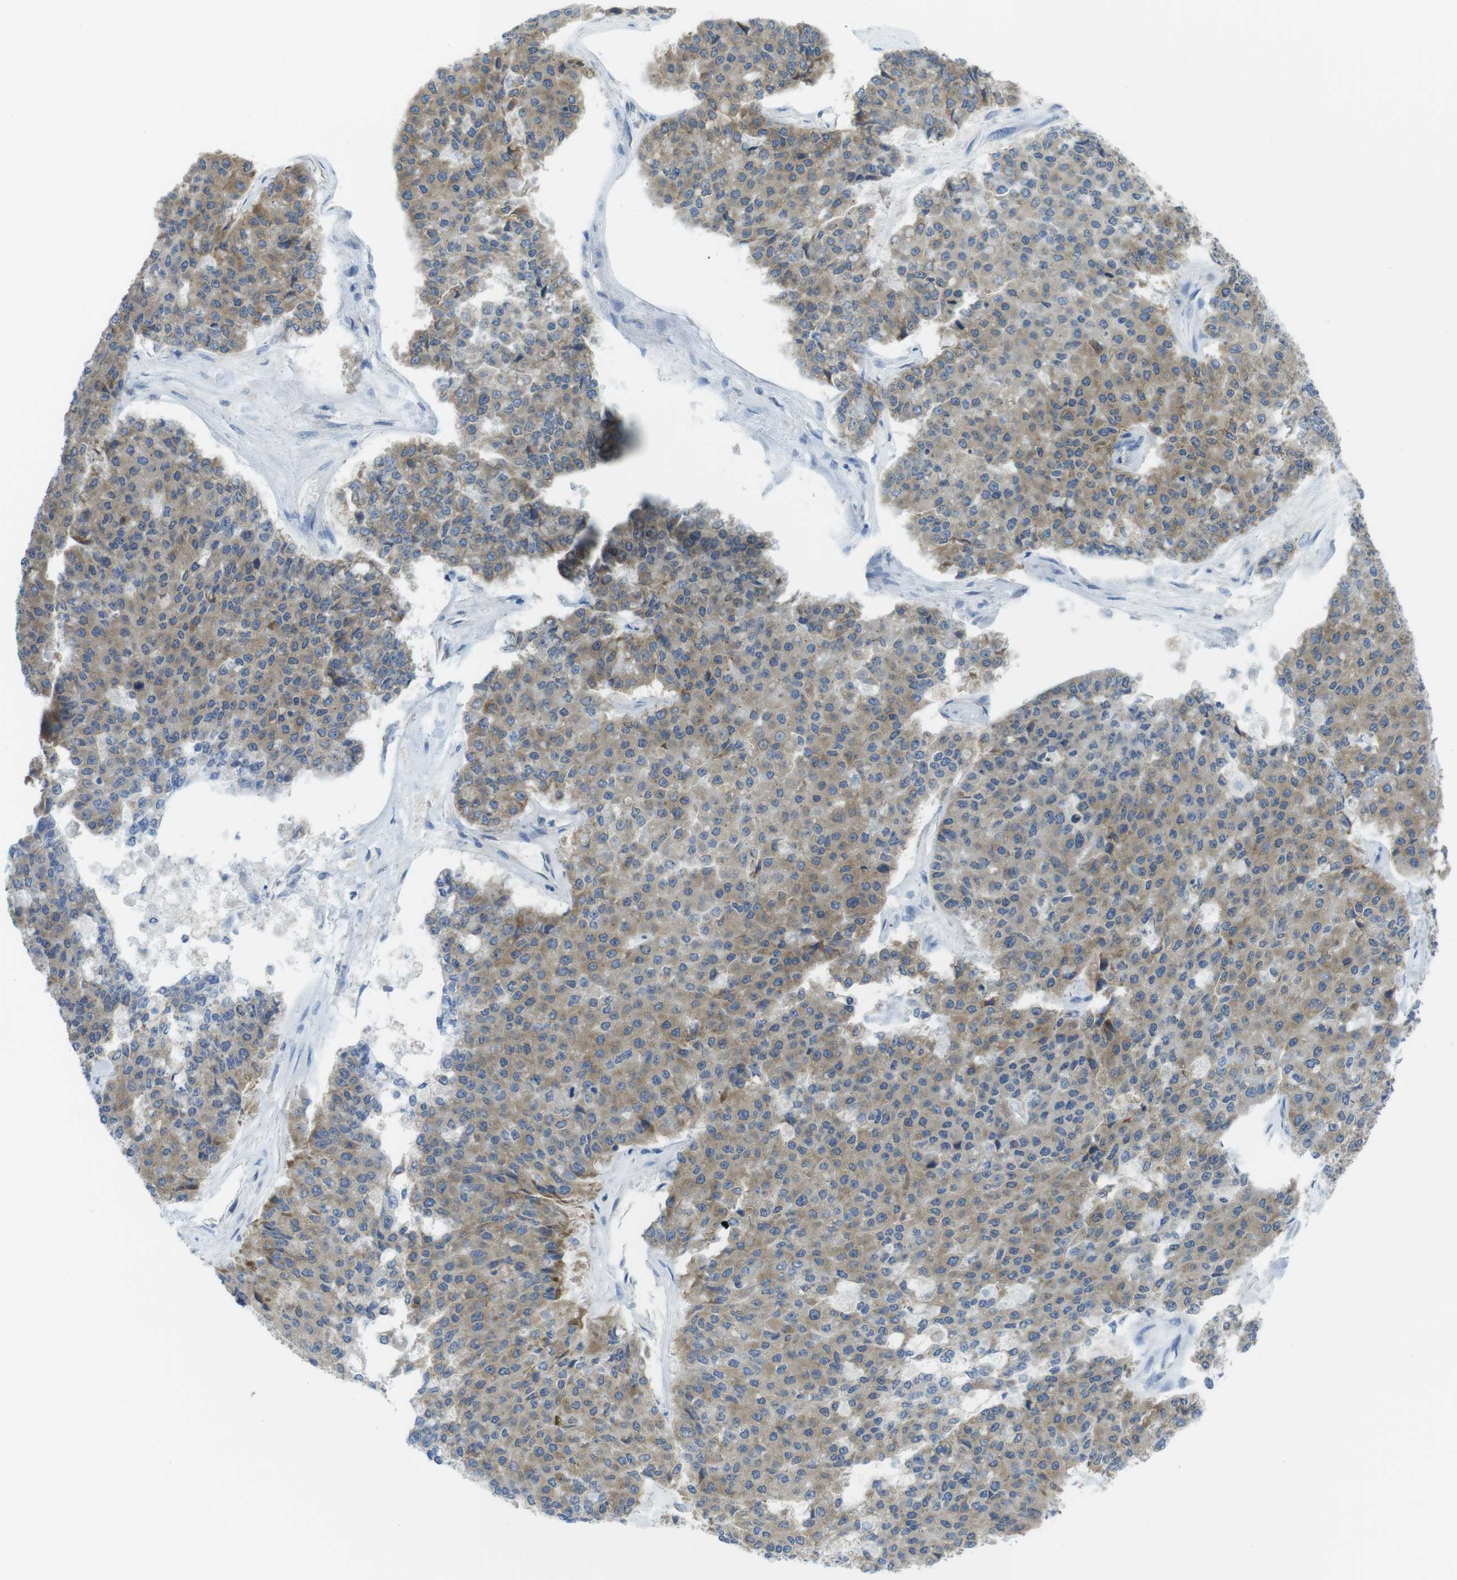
{"staining": {"intensity": "moderate", "quantity": ">75%", "location": "cytoplasmic/membranous"}, "tissue": "pancreatic cancer", "cell_type": "Tumor cells", "image_type": "cancer", "snomed": [{"axis": "morphology", "description": "Adenocarcinoma, NOS"}, {"axis": "topography", "description": "Pancreas"}], "caption": "A micrograph showing moderate cytoplasmic/membranous staining in approximately >75% of tumor cells in pancreatic adenocarcinoma, as visualized by brown immunohistochemical staining.", "gene": "CLPTM1L", "patient": {"sex": "male", "age": 50}}